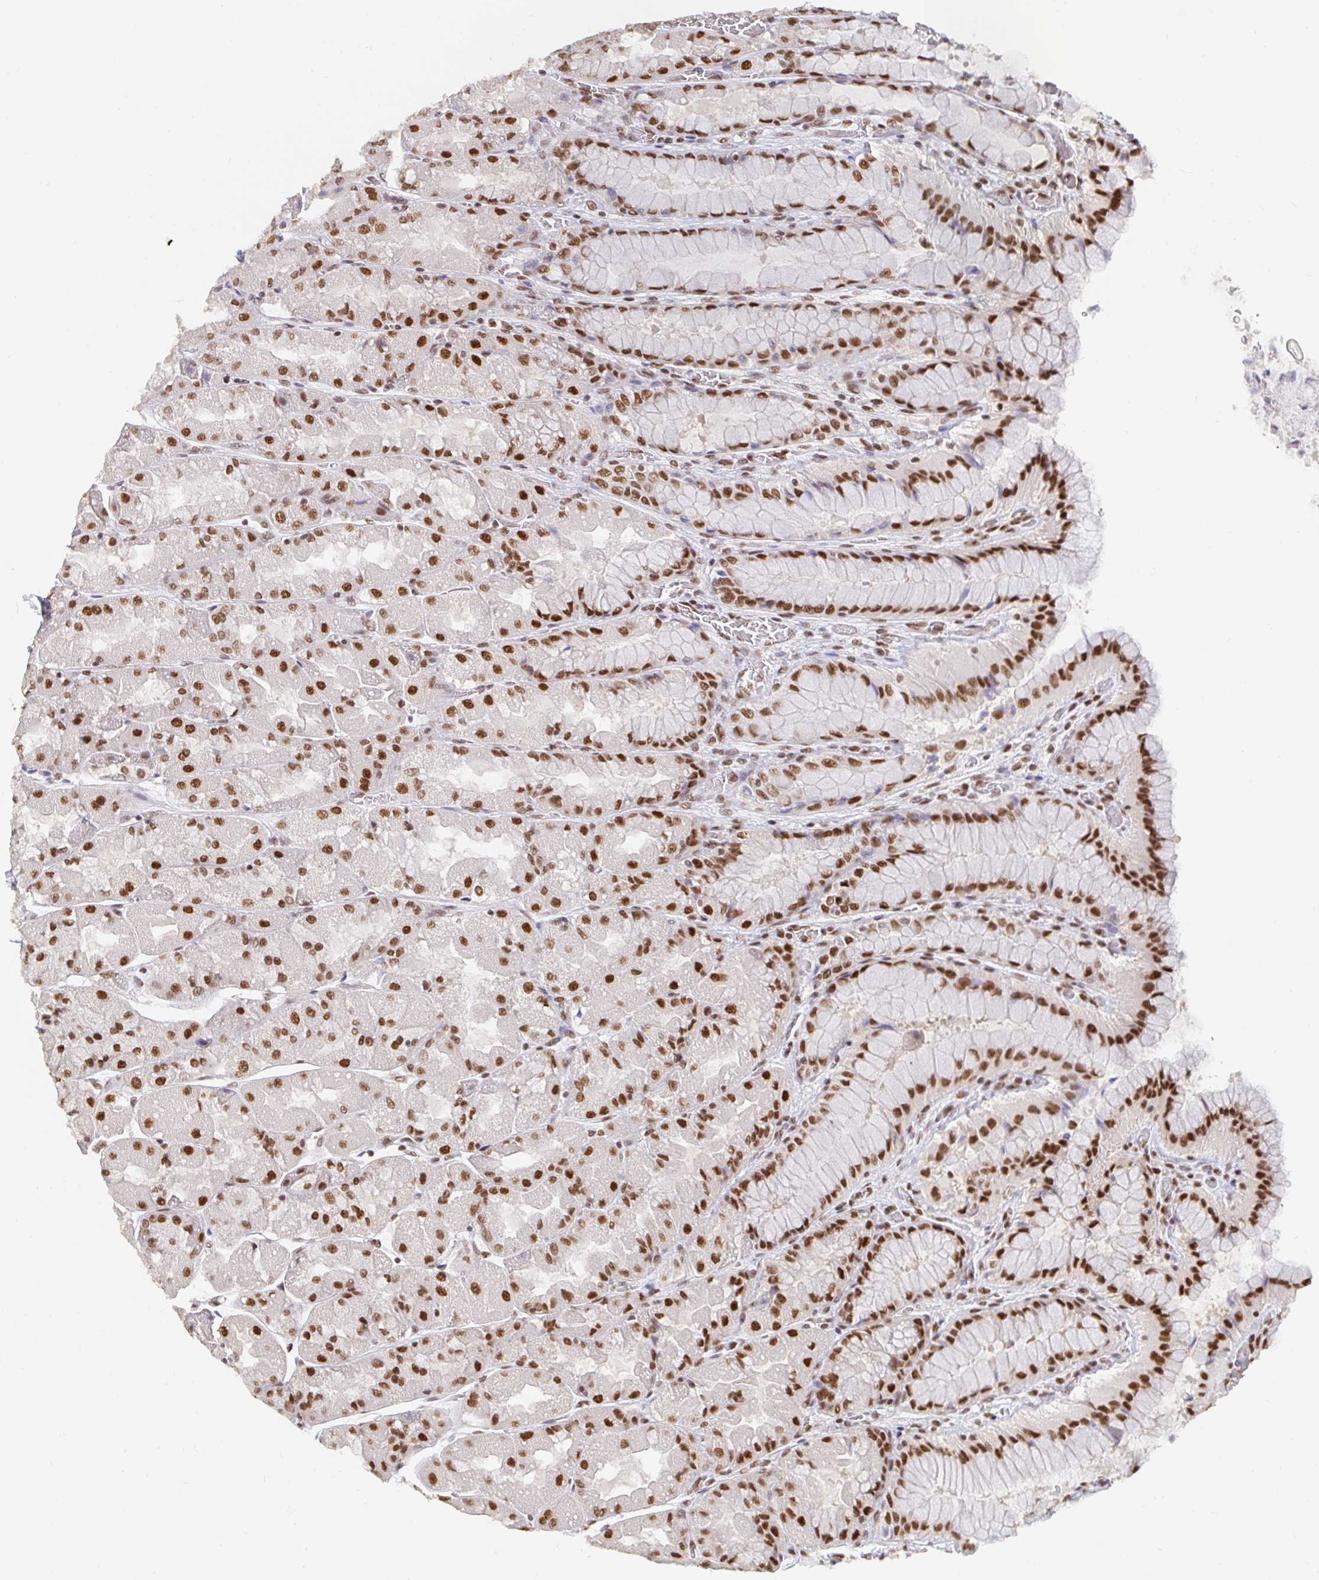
{"staining": {"intensity": "strong", "quantity": ">75%", "location": "nuclear"}, "tissue": "stomach", "cell_type": "Glandular cells", "image_type": "normal", "snomed": [{"axis": "morphology", "description": "Normal tissue, NOS"}, {"axis": "topography", "description": "Stomach"}], "caption": "Stomach was stained to show a protein in brown. There is high levels of strong nuclear expression in about >75% of glandular cells. The protein of interest is stained brown, and the nuclei are stained in blue (DAB IHC with brightfield microscopy, high magnification).", "gene": "RBMXL1", "patient": {"sex": "female", "age": 61}}